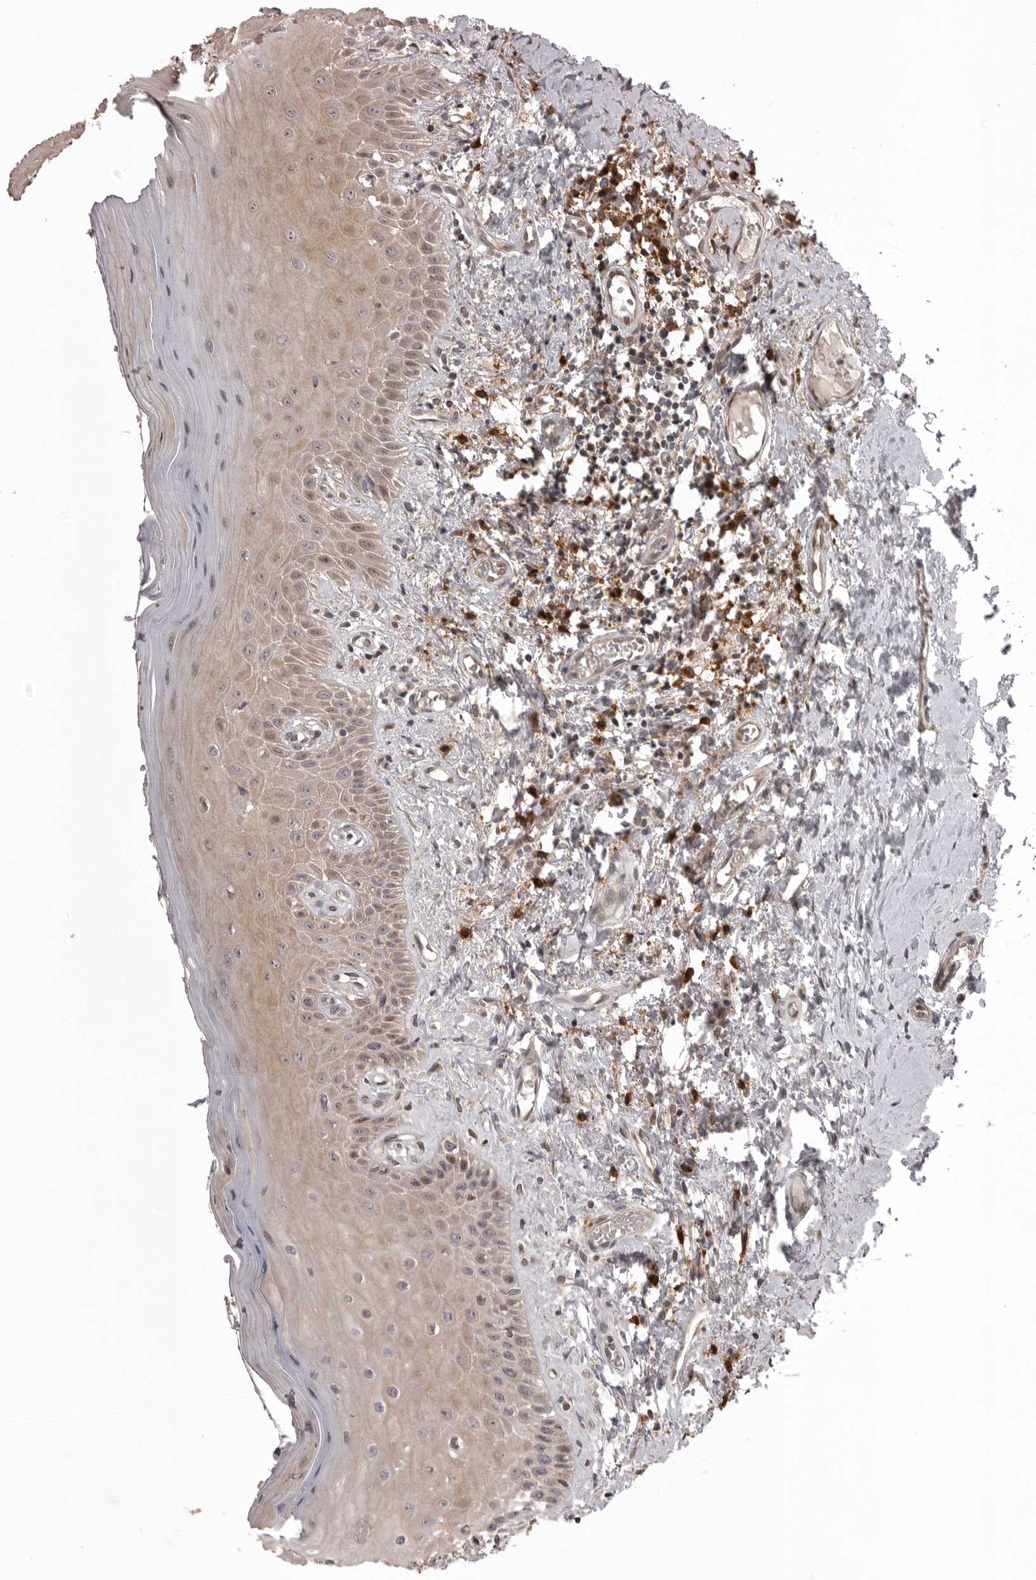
{"staining": {"intensity": "moderate", "quantity": ">75%", "location": "cytoplasmic/membranous,nuclear"}, "tissue": "oral mucosa", "cell_type": "Squamous epithelial cells", "image_type": "normal", "snomed": [{"axis": "morphology", "description": "Normal tissue, NOS"}, {"axis": "topography", "description": "Oral tissue"}], "caption": "Immunohistochemistry (IHC) (DAB (3,3'-diaminobenzidine)) staining of normal human oral mucosa displays moderate cytoplasmic/membranous,nuclear protein expression in about >75% of squamous epithelial cells.", "gene": "SNX16", "patient": {"sex": "male", "age": 66}}